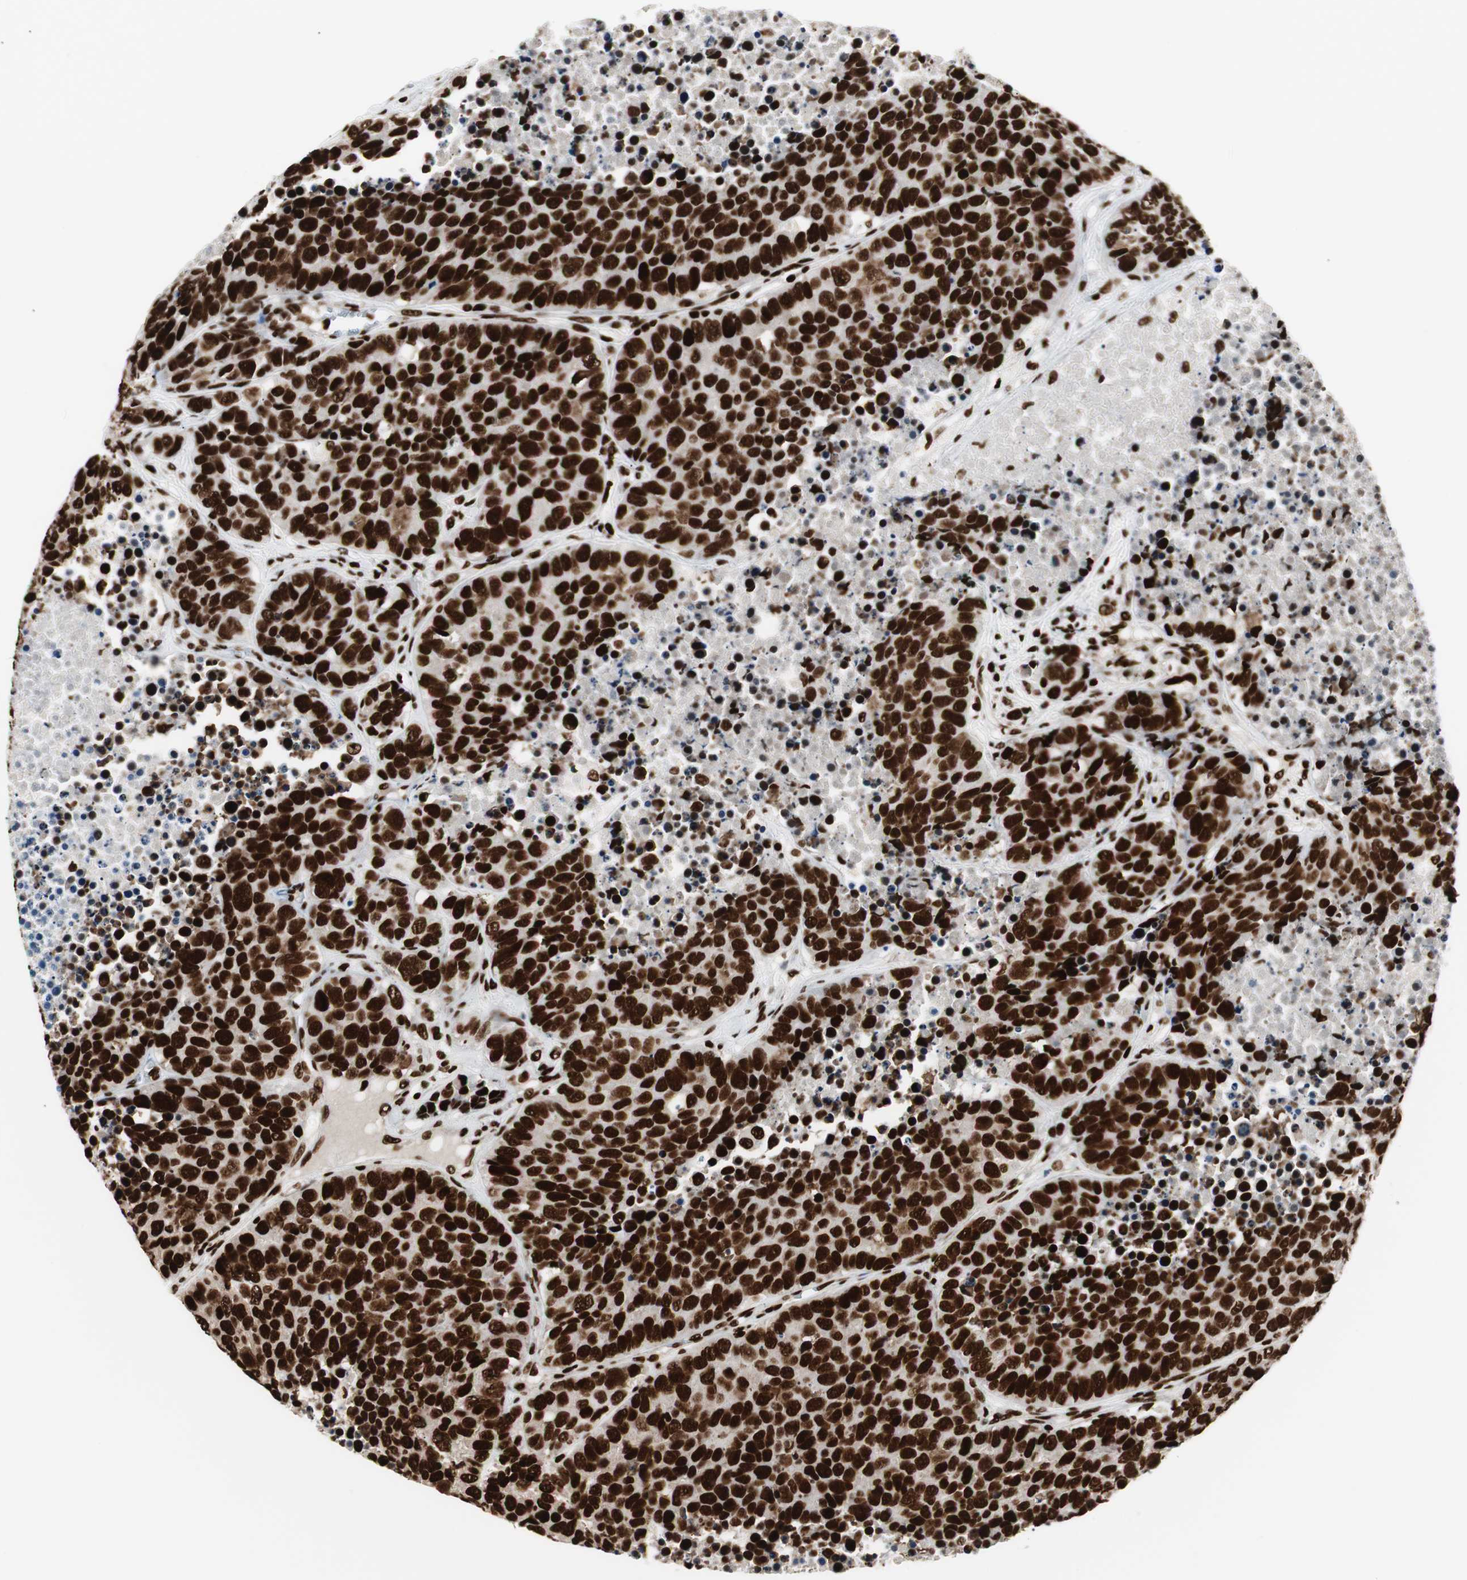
{"staining": {"intensity": "strong", "quantity": ">75%", "location": "nuclear"}, "tissue": "carcinoid", "cell_type": "Tumor cells", "image_type": "cancer", "snomed": [{"axis": "morphology", "description": "Carcinoid, malignant, NOS"}, {"axis": "topography", "description": "Lung"}], "caption": "Carcinoid stained with DAB (3,3'-diaminobenzidine) IHC displays high levels of strong nuclear positivity in about >75% of tumor cells.", "gene": "MTA2", "patient": {"sex": "male", "age": 60}}